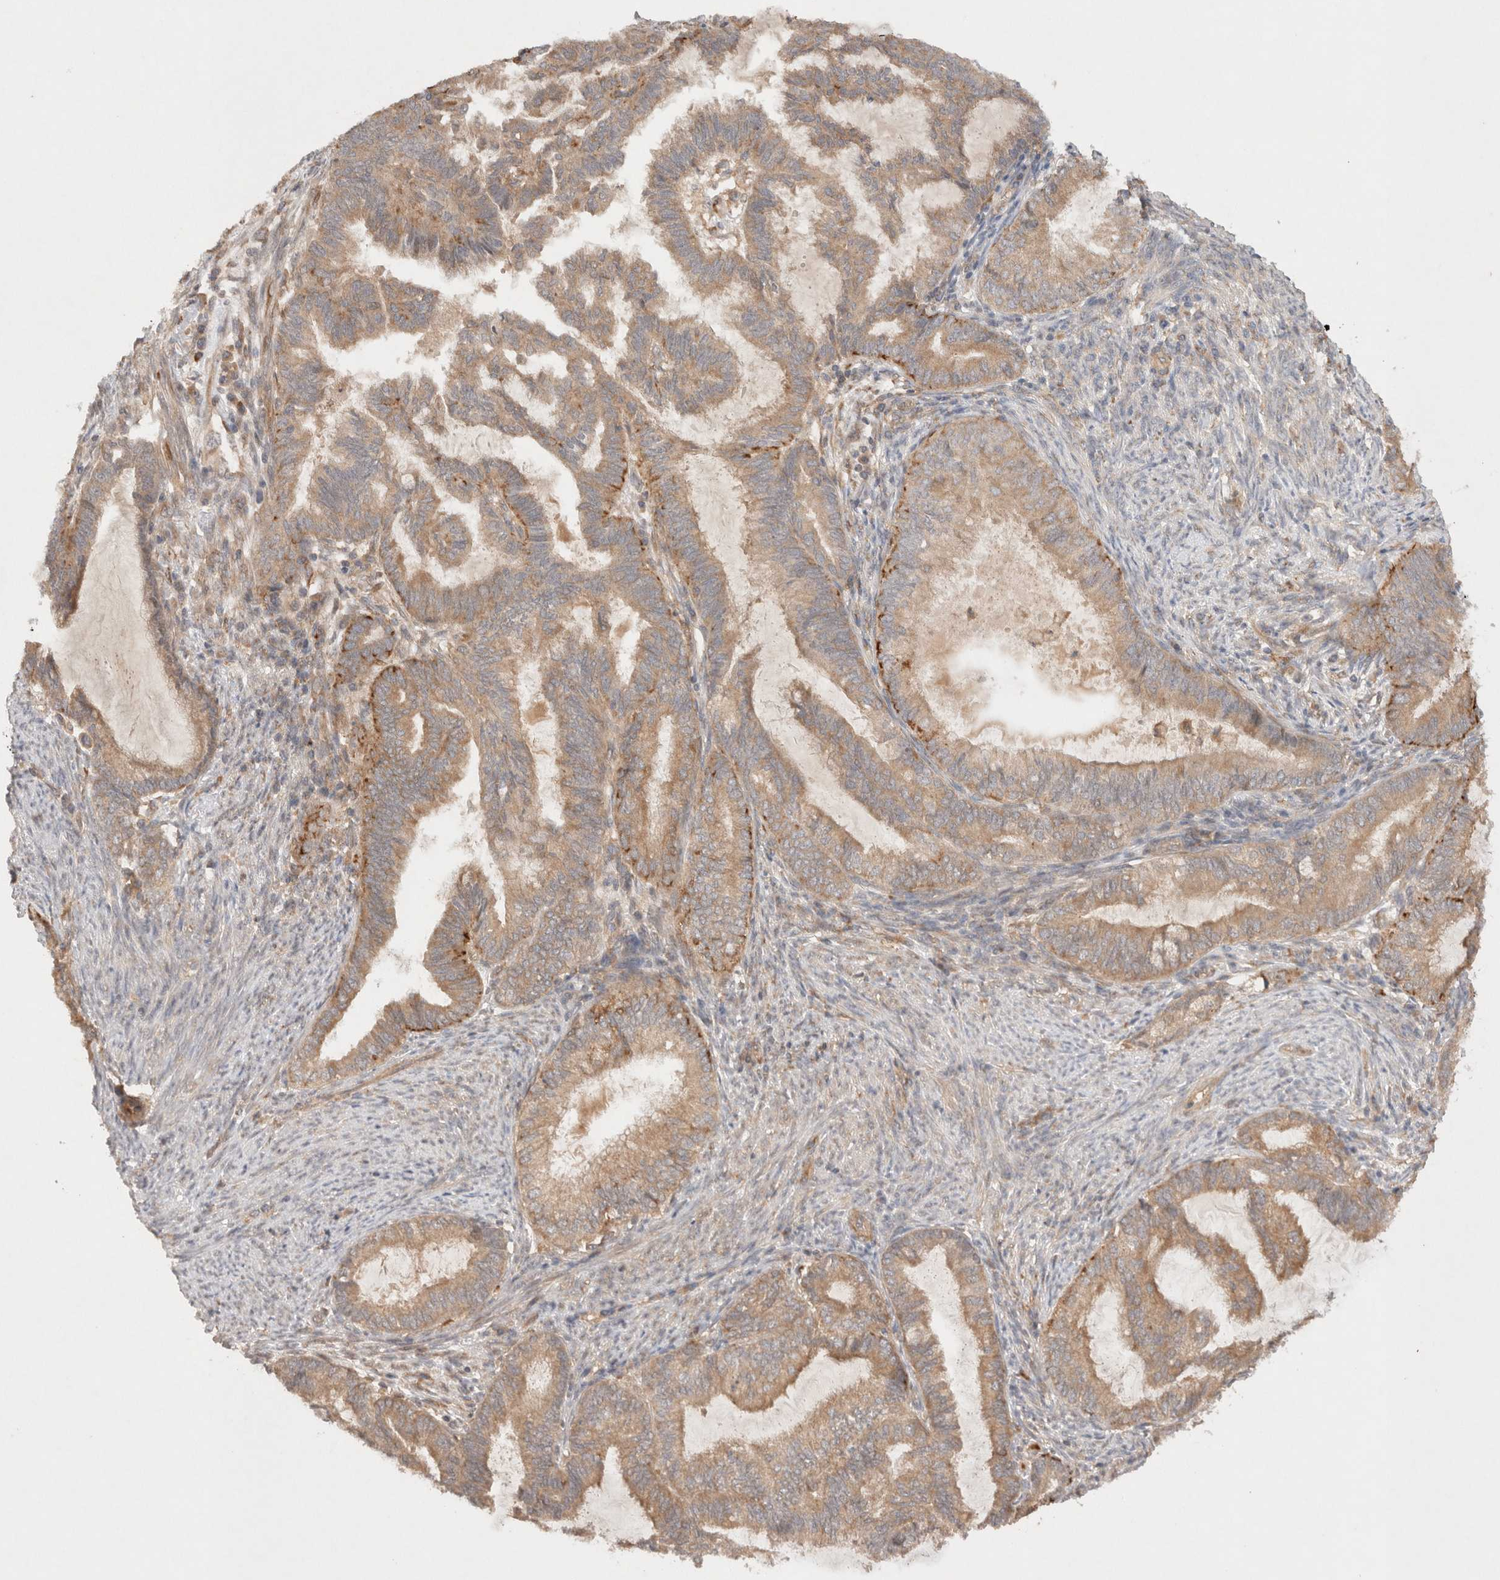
{"staining": {"intensity": "moderate", "quantity": ">75%", "location": "cytoplasmic/membranous"}, "tissue": "endometrial cancer", "cell_type": "Tumor cells", "image_type": "cancer", "snomed": [{"axis": "morphology", "description": "Adenocarcinoma, NOS"}, {"axis": "topography", "description": "Endometrium"}], "caption": "Endometrial cancer (adenocarcinoma) was stained to show a protein in brown. There is medium levels of moderate cytoplasmic/membranous expression in approximately >75% of tumor cells. The staining was performed using DAB (3,3'-diaminobenzidine), with brown indicating positive protein expression. Nuclei are stained blue with hematoxylin.", "gene": "KLHL20", "patient": {"sex": "female", "age": 86}}